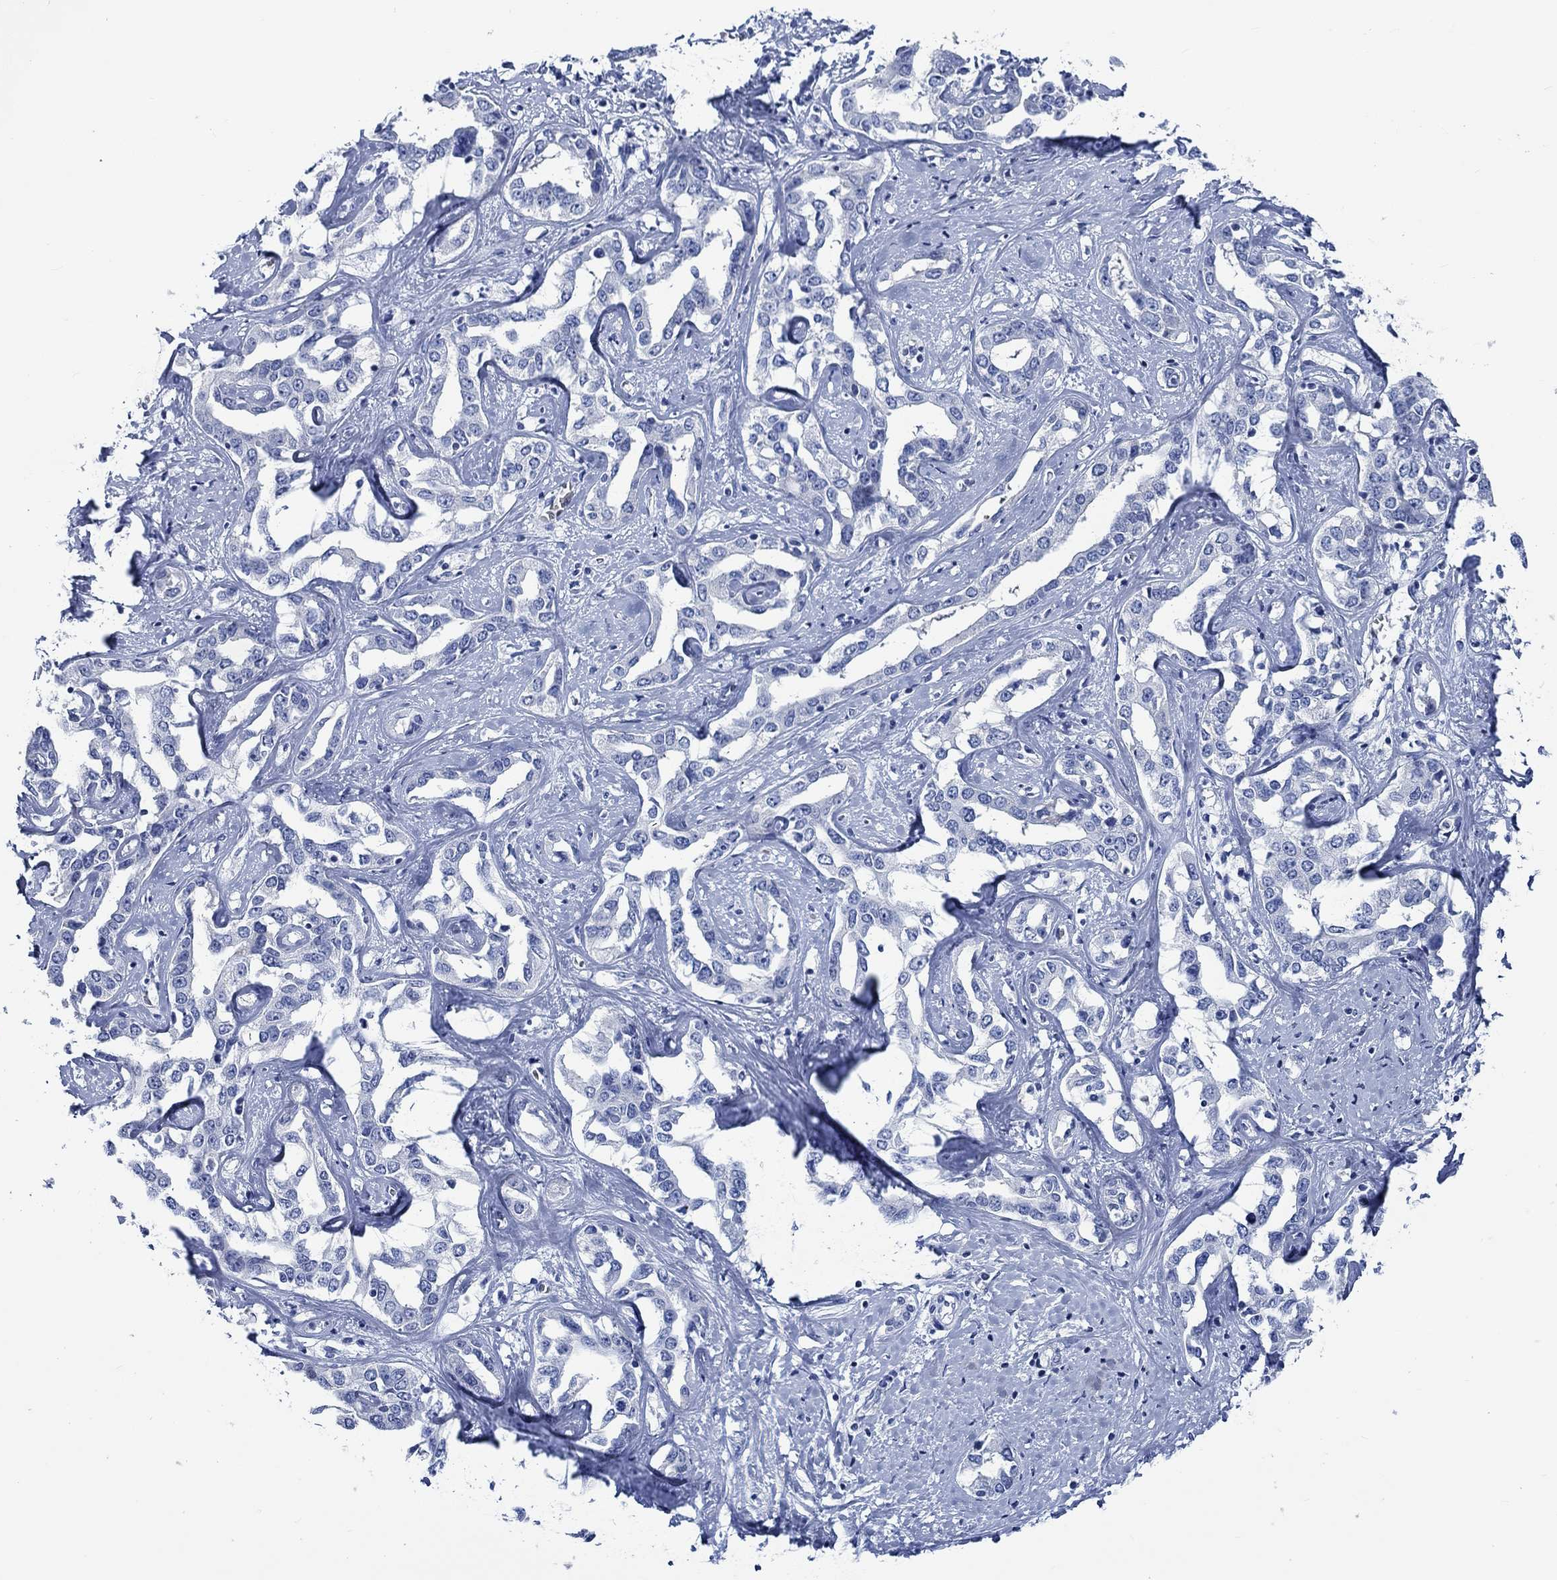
{"staining": {"intensity": "negative", "quantity": "none", "location": "none"}, "tissue": "liver cancer", "cell_type": "Tumor cells", "image_type": "cancer", "snomed": [{"axis": "morphology", "description": "Cholangiocarcinoma"}, {"axis": "topography", "description": "Liver"}], "caption": "A high-resolution image shows immunohistochemistry (IHC) staining of liver cholangiocarcinoma, which reveals no significant staining in tumor cells.", "gene": "SVEP1", "patient": {"sex": "male", "age": 59}}